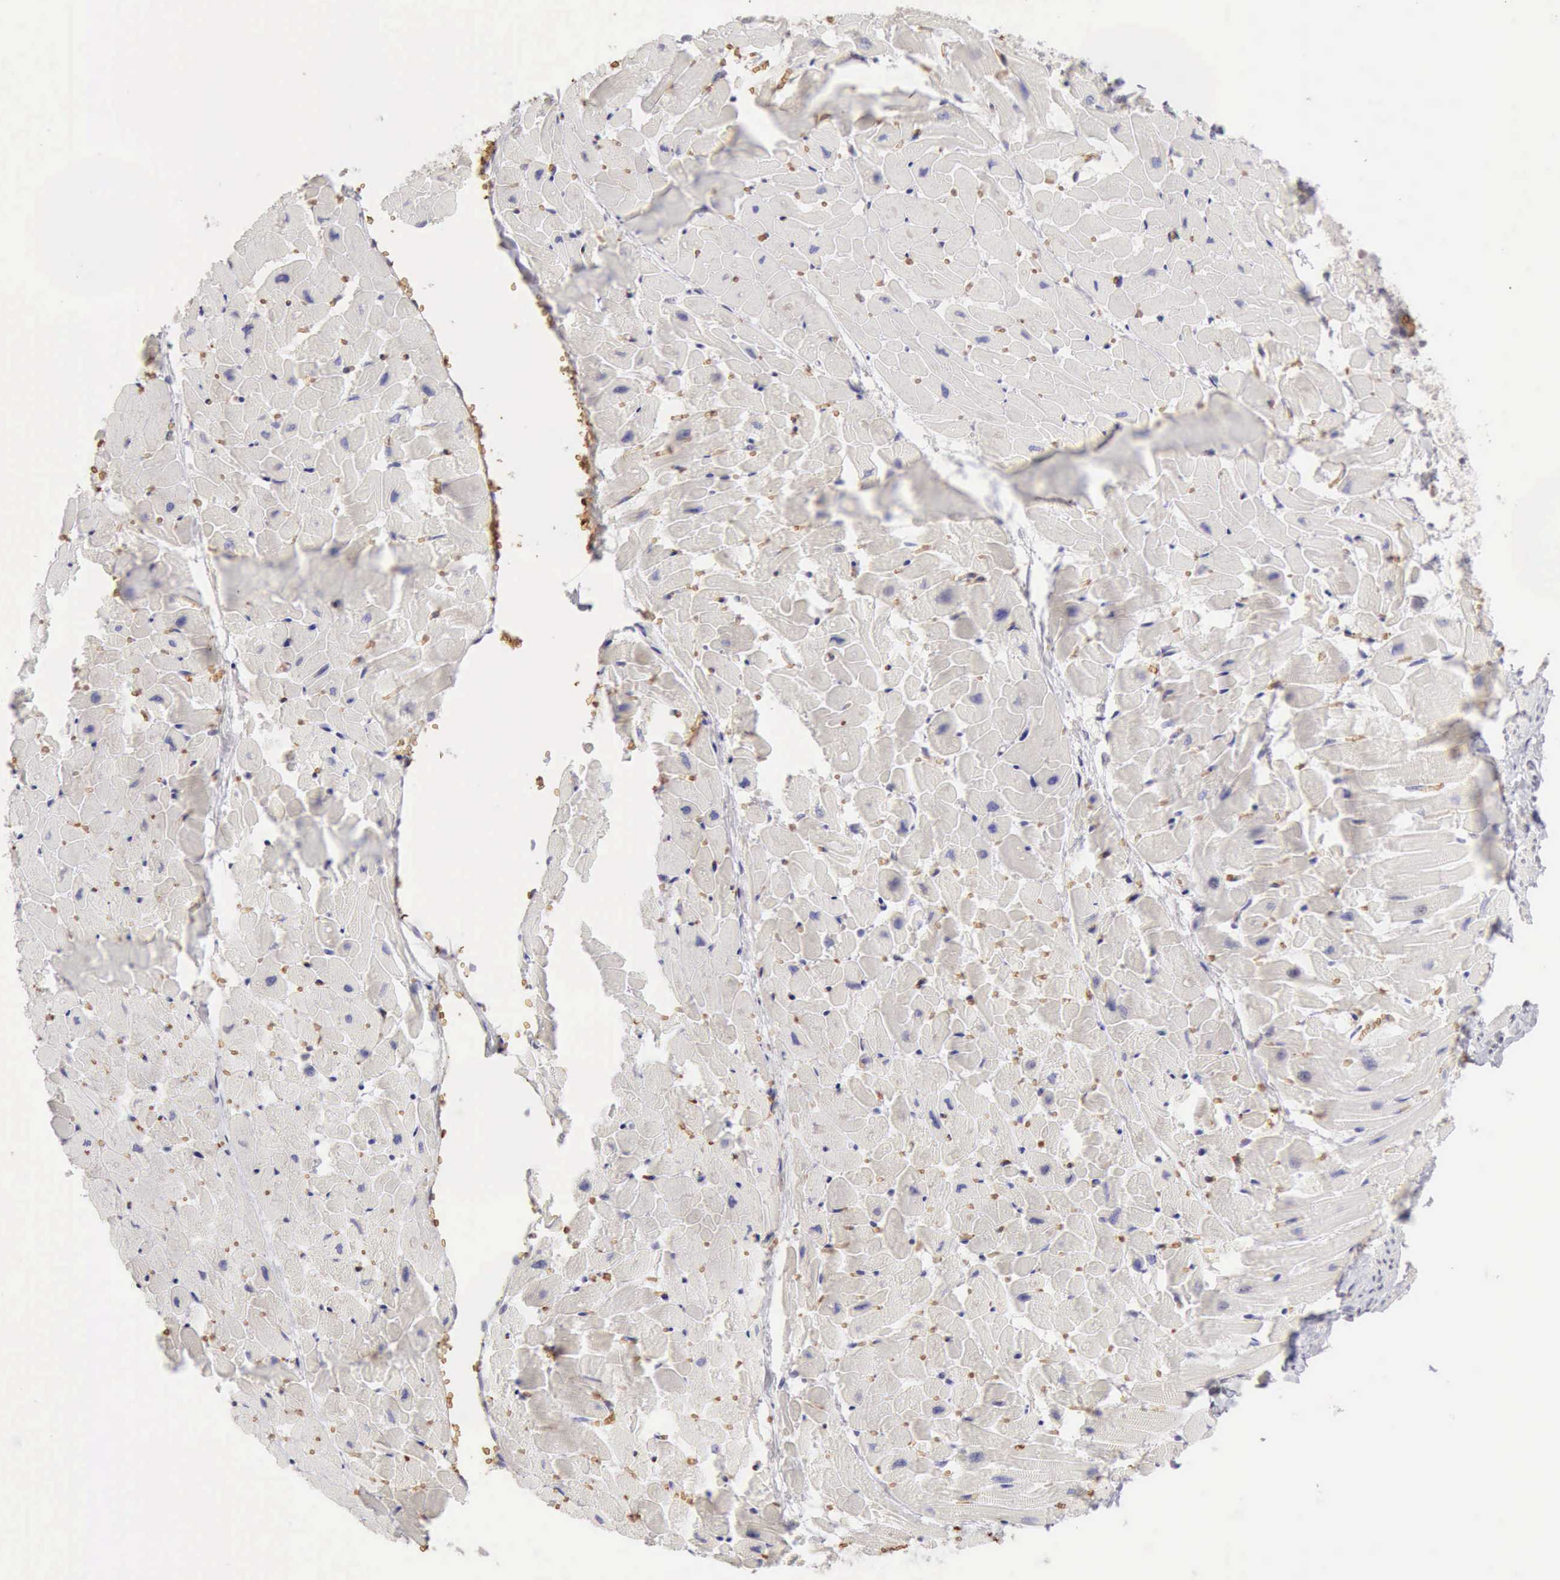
{"staining": {"intensity": "negative", "quantity": "none", "location": "none"}, "tissue": "heart muscle", "cell_type": "Cardiomyocytes", "image_type": "normal", "snomed": [{"axis": "morphology", "description": "Normal tissue, NOS"}, {"axis": "topography", "description": "Heart"}], "caption": "Protein analysis of unremarkable heart muscle shows no significant expression in cardiomyocytes. Brightfield microscopy of IHC stained with DAB (3,3'-diaminobenzidine) (brown) and hematoxylin (blue), captured at high magnification.", "gene": "CFI", "patient": {"sex": "female", "age": 19}}